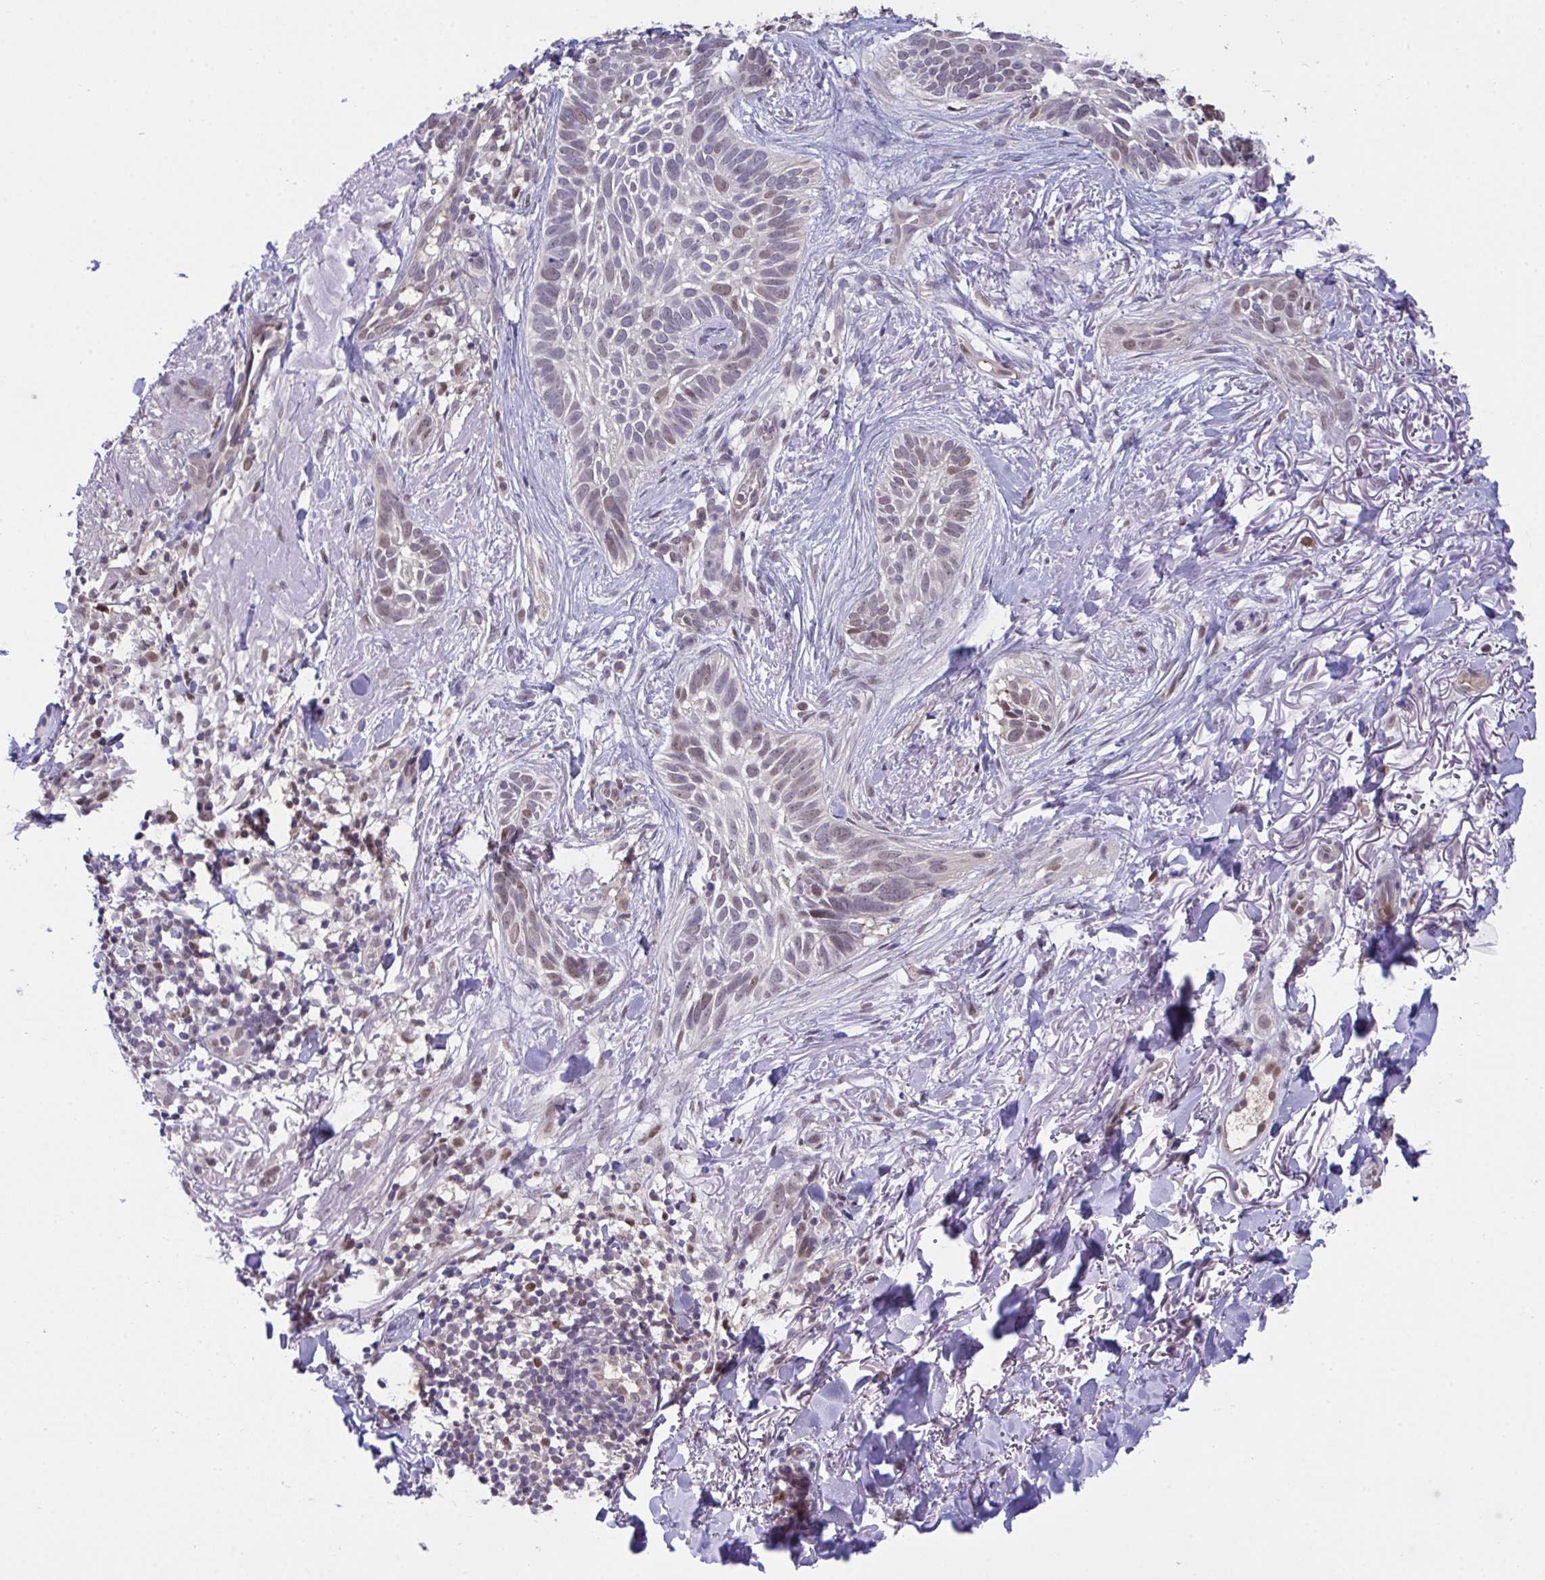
{"staining": {"intensity": "moderate", "quantity": "<25%", "location": "nuclear"}, "tissue": "skin cancer", "cell_type": "Tumor cells", "image_type": "cancer", "snomed": [{"axis": "morphology", "description": "Basal cell carcinoma"}, {"axis": "topography", "description": "Skin"}, {"axis": "topography", "description": "Skin of face"}], "caption": "A brown stain labels moderate nuclear staining of a protein in skin basal cell carcinoma tumor cells.", "gene": "ZNF444", "patient": {"sex": "female", "age": 90}}